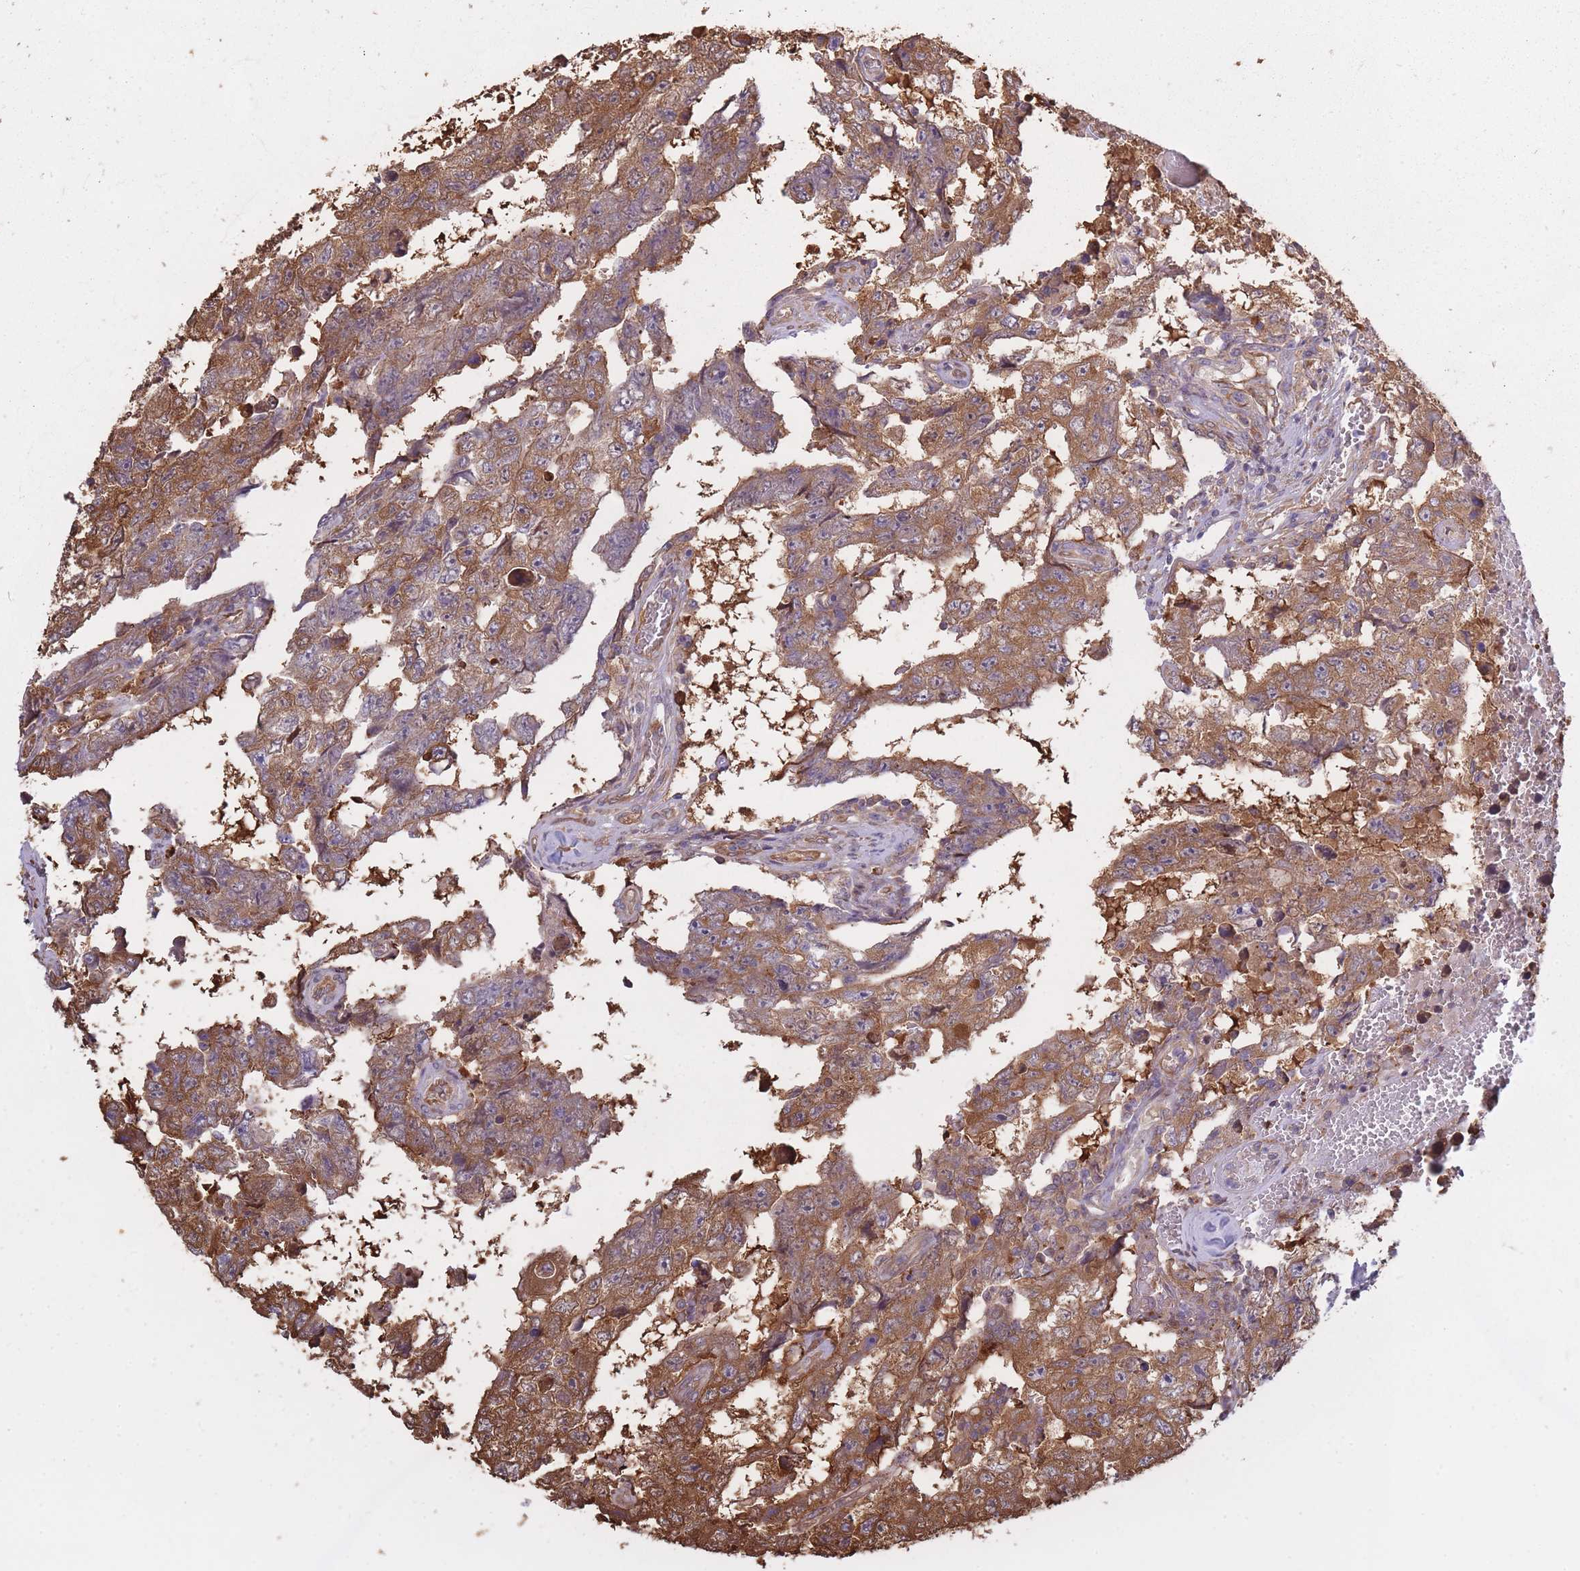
{"staining": {"intensity": "moderate", "quantity": ">75%", "location": "cytoplasmic/membranous"}, "tissue": "testis cancer", "cell_type": "Tumor cells", "image_type": "cancer", "snomed": [{"axis": "morphology", "description": "Carcinoma, Embryonal, NOS"}, {"axis": "topography", "description": "Testis"}], "caption": "DAB immunohistochemical staining of human testis cancer (embryonal carcinoma) displays moderate cytoplasmic/membranous protein positivity in about >75% of tumor cells.", "gene": "ARL13B", "patient": {"sex": "male", "age": 25}}